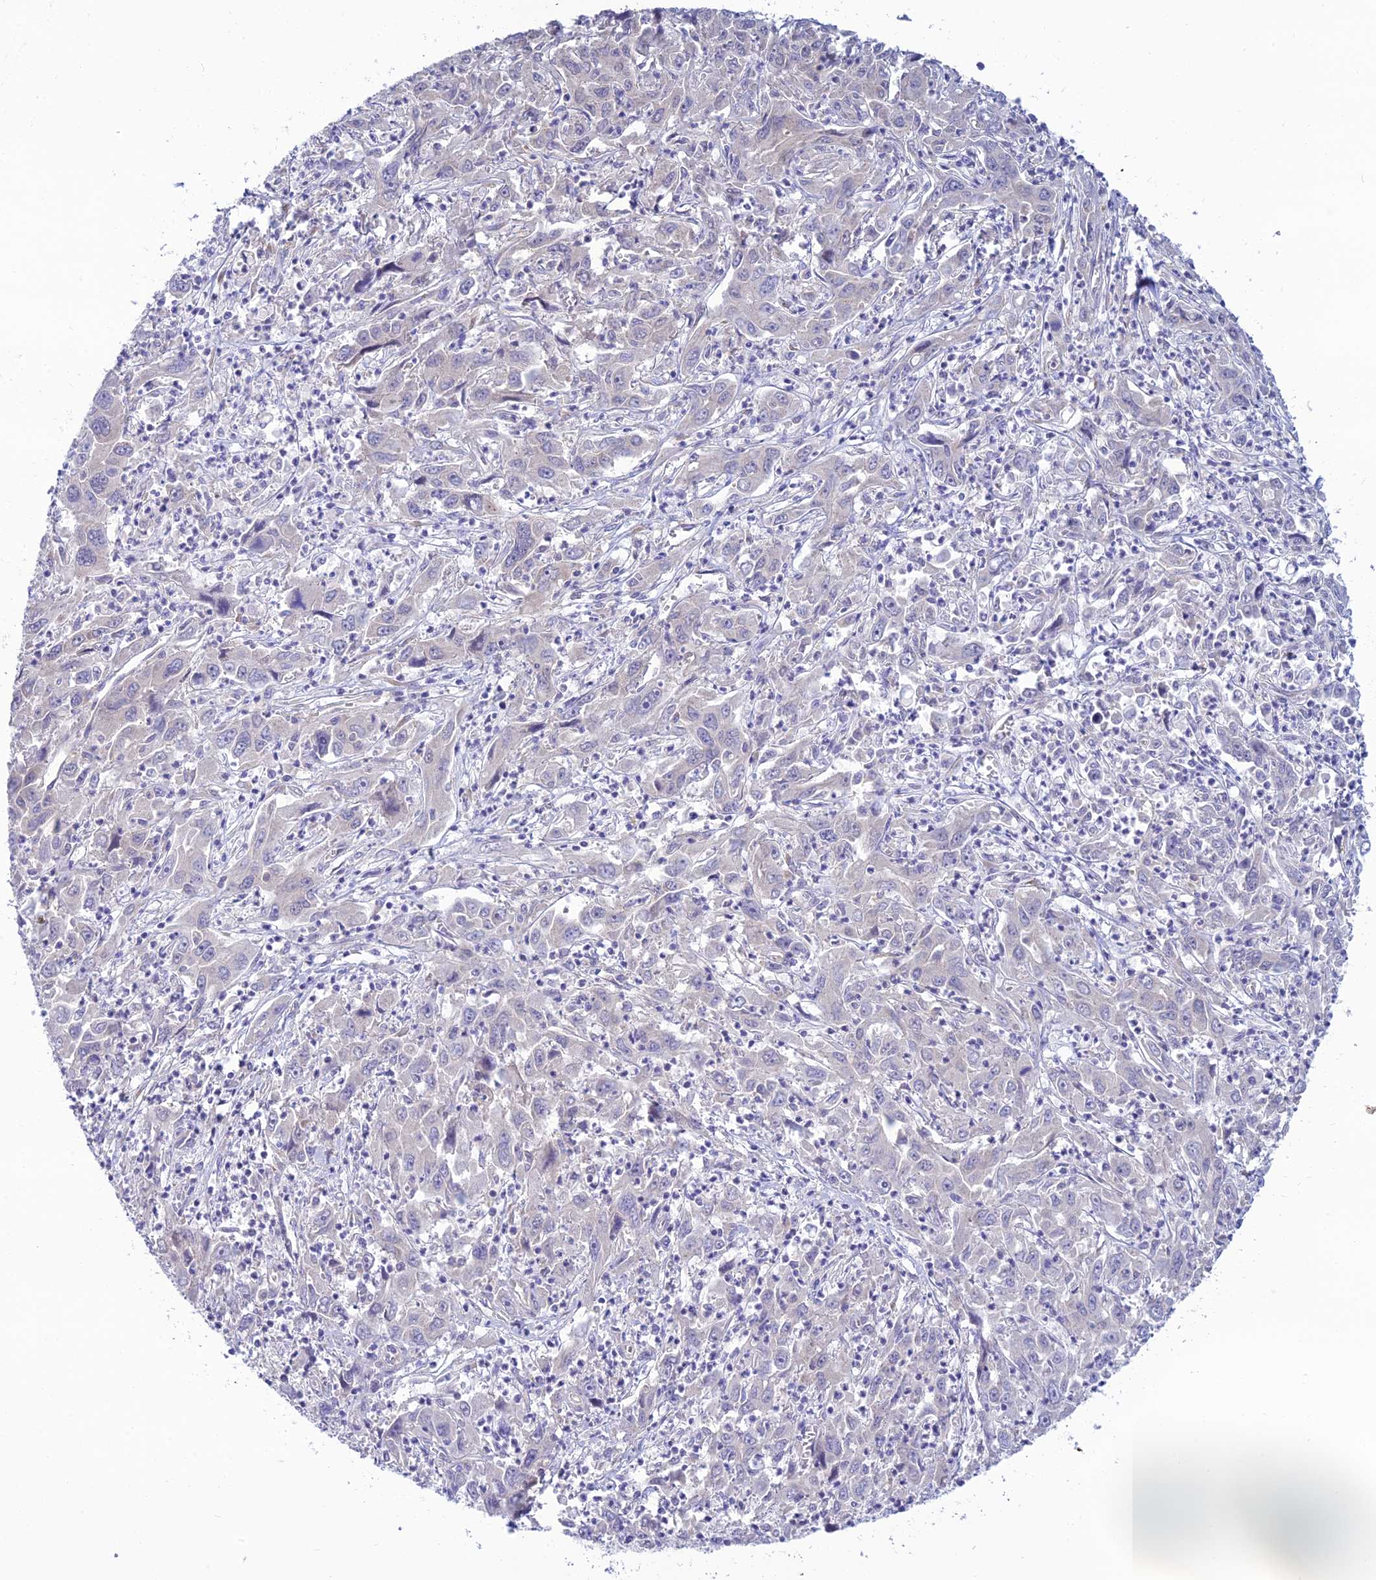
{"staining": {"intensity": "negative", "quantity": "none", "location": "none"}, "tissue": "liver cancer", "cell_type": "Tumor cells", "image_type": "cancer", "snomed": [{"axis": "morphology", "description": "Carcinoma, Hepatocellular, NOS"}, {"axis": "topography", "description": "Liver"}], "caption": "A high-resolution micrograph shows immunohistochemistry (IHC) staining of liver cancer (hepatocellular carcinoma), which shows no significant positivity in tumor cells. The staining is performed using DAB brown chromogen with nuclei counter-stained in using hematoxylin.", "gene": "SKIC8", "patient": {"sex": "male", "age": 63}}